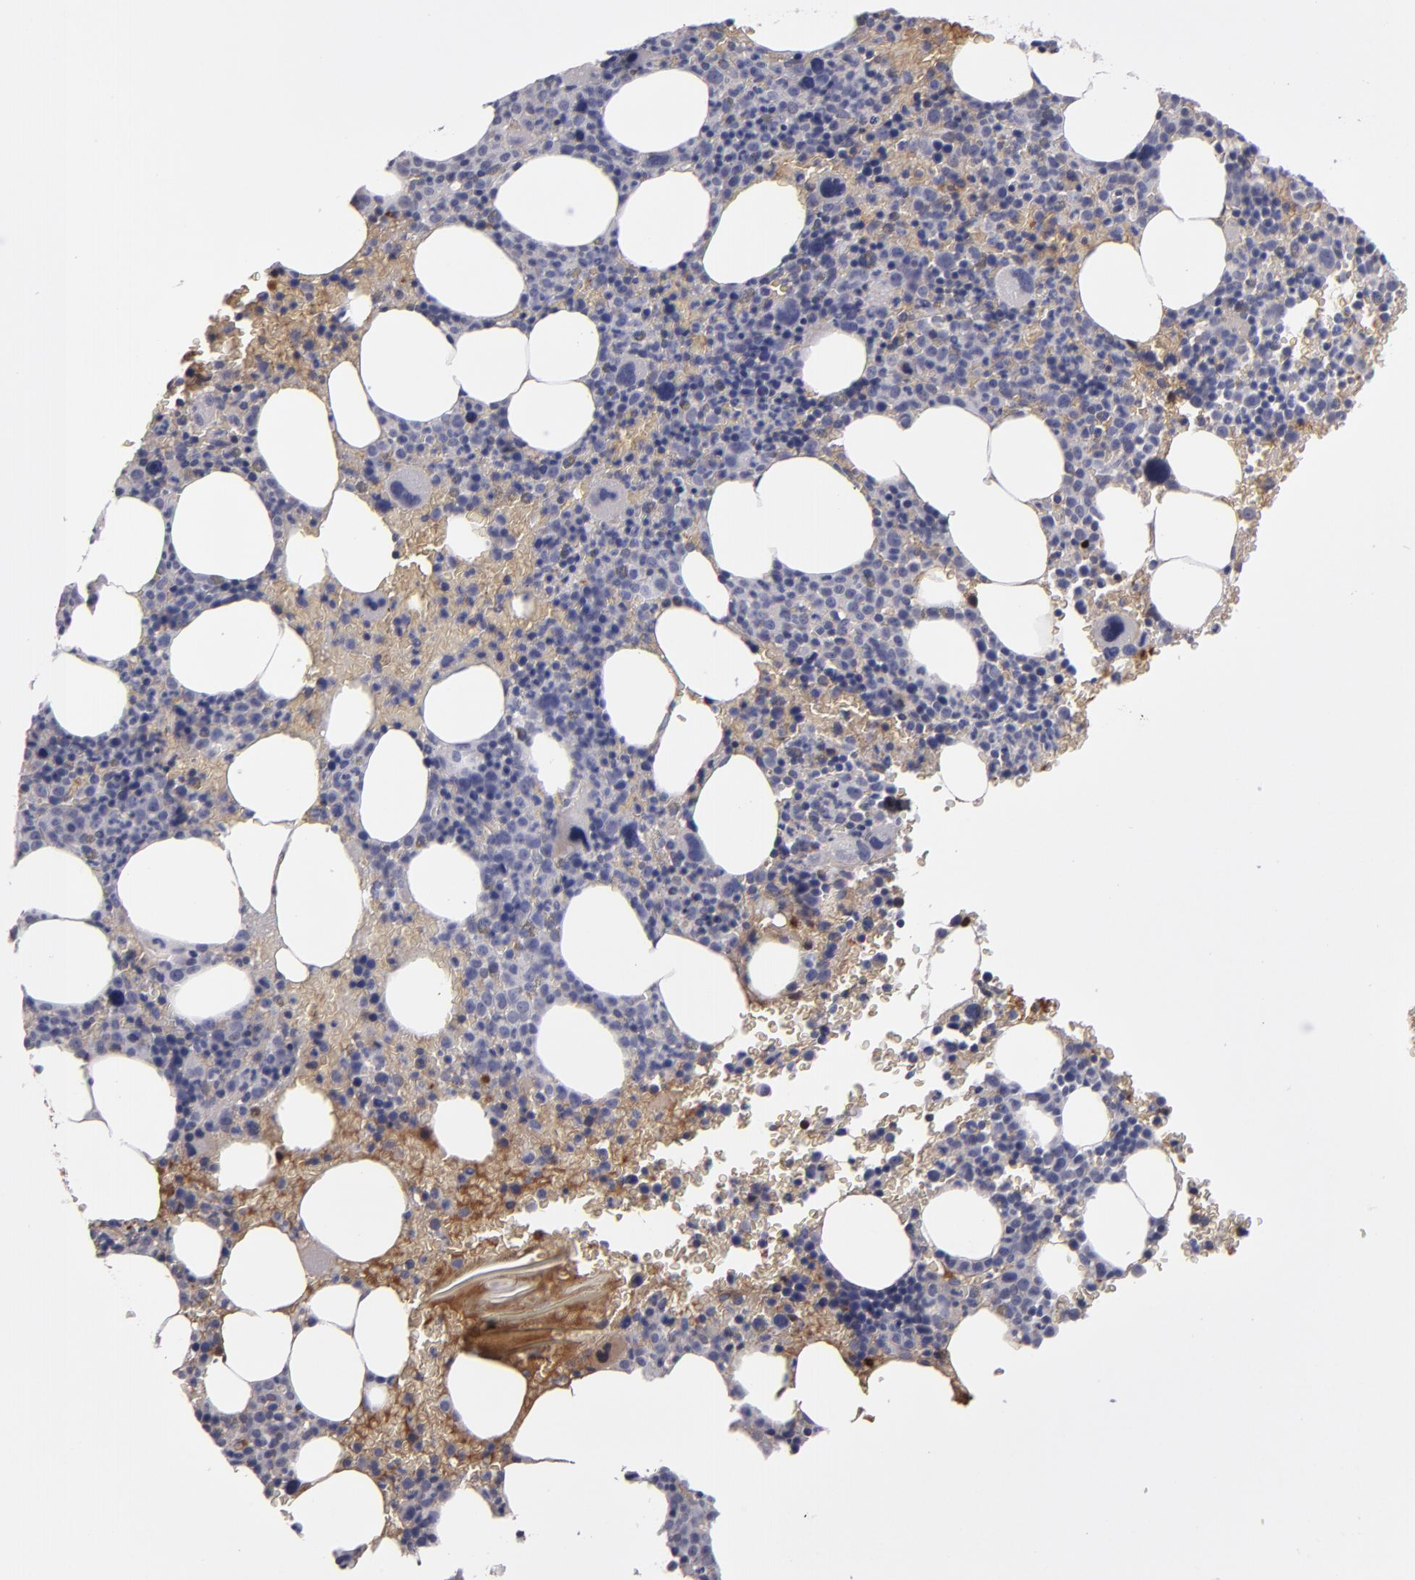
{"staining": {"intensity": "moderate", "quantity": "<25%", "location": "cytoplasmic/membranous"}, "tissue": "bone marrow", "cell_type": "Hematopoietic cells", "image_type": "normal", "snomed": [{"axis": "morphology", "description": "Normal tissue, NOS"}, {"axis": "topography", "description": "Bone marrow"}], "caption": "Immunohistochemistry (IHC) of normal bone marrow displays low levels of moderate cytoplasmic/membranous positivity in about <25% of hematopoietic cells. The protein is shown in brown color, while the nuclei are stained blue.", "gene": "ITIH4", "patient": {"sex": "male", "age": 68}}